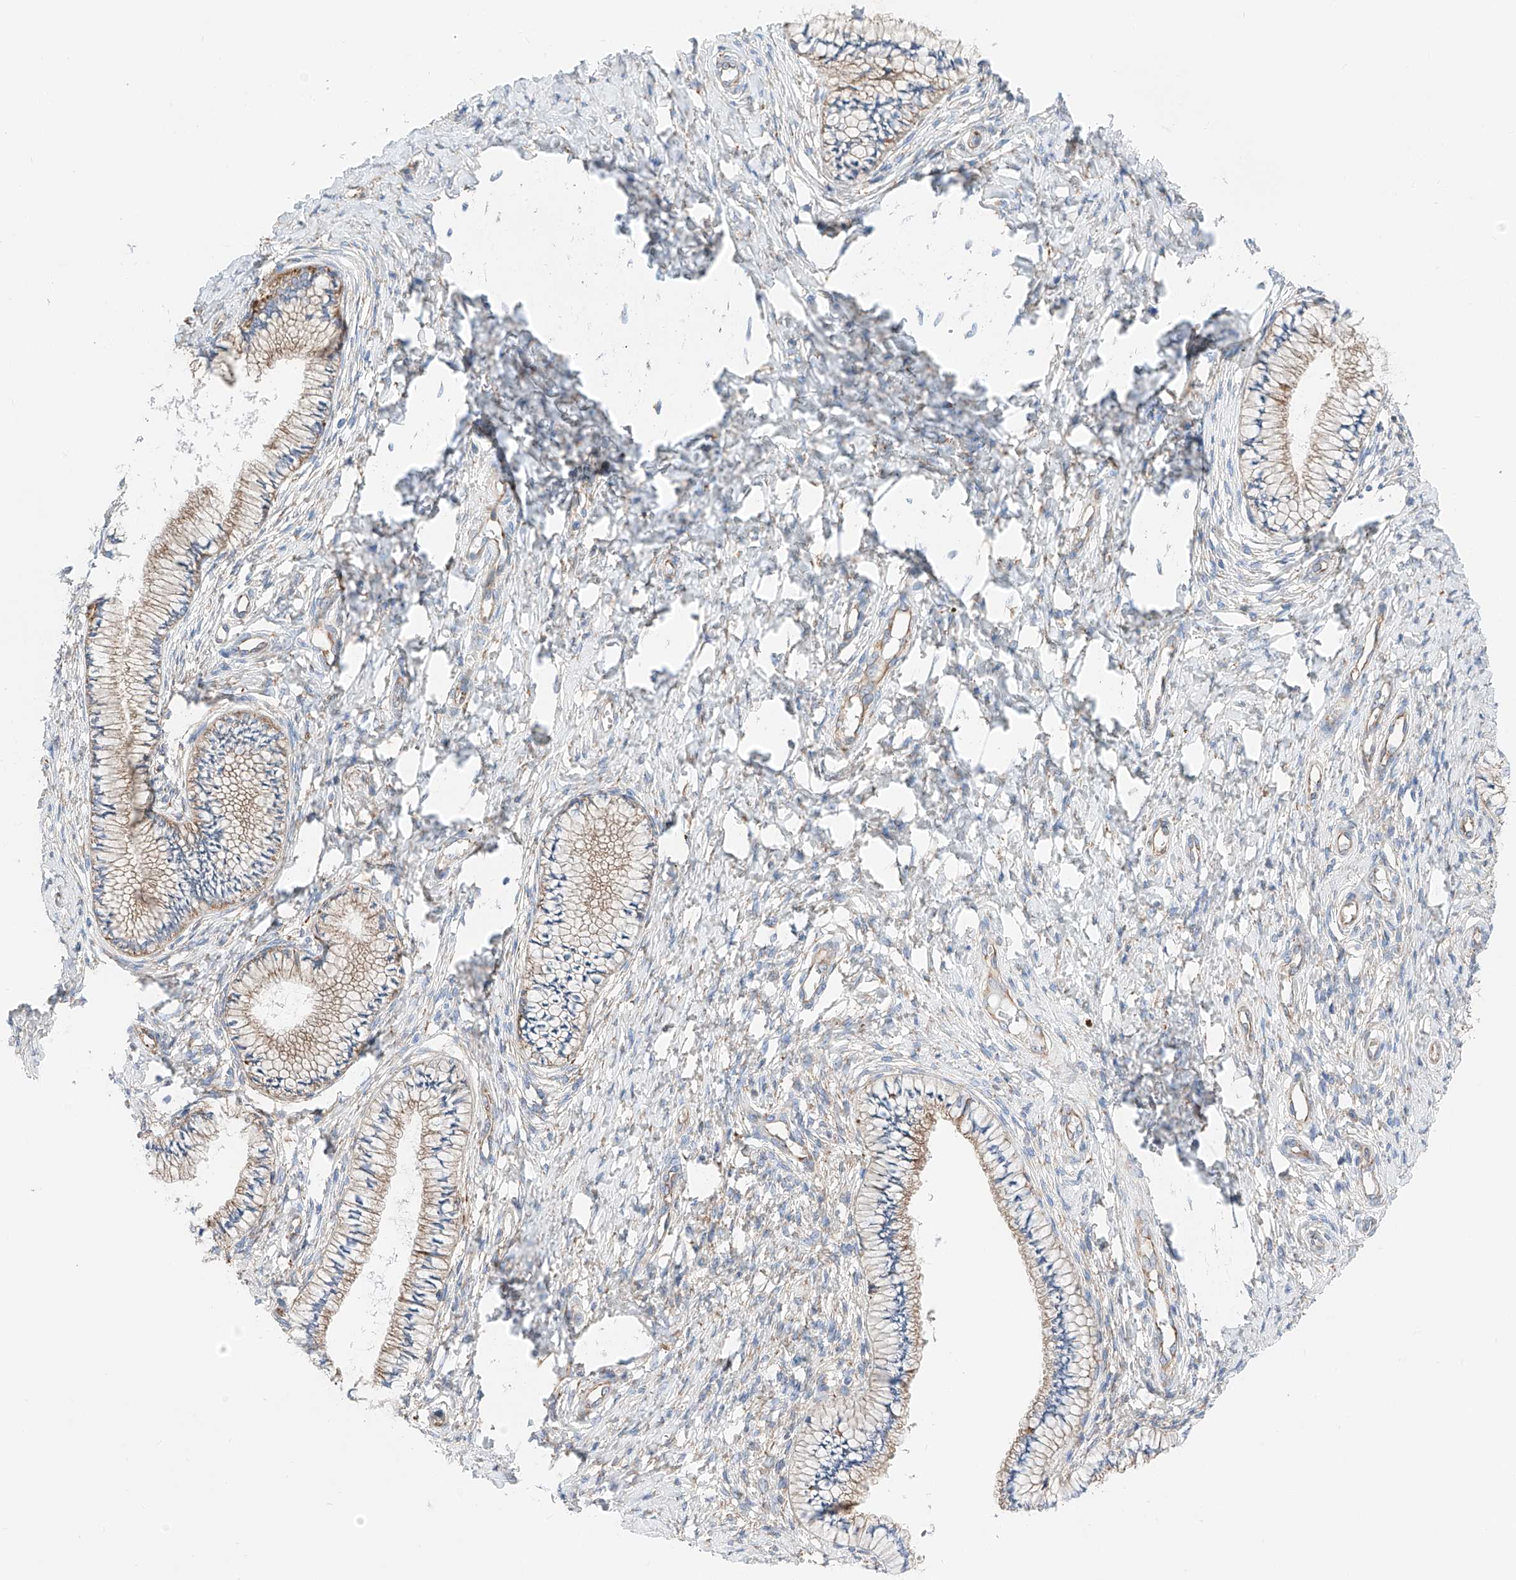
{"staining": {"intensity": "moderate", "quantity": "25%-75%", "location": "cytoplasmic/membranous"}, "tissue": "cervix", "cell_type": "Glandular cells", "image_type": "normal", "snomed": [{"axis": "morphology", "description": "Normal tissue, NOS"}, {"axis": "topography", "description": "Cervix"}], "caption": "Immunohistochemistry (IHC) (DAB) staining of benign human cervix demonstrates moderate cytoplasmic/membranous protein staining in approximately 25%-75% of glandular cells.", "gene": "CRELD1", "patient": {"sex": "female", "age": 36}}